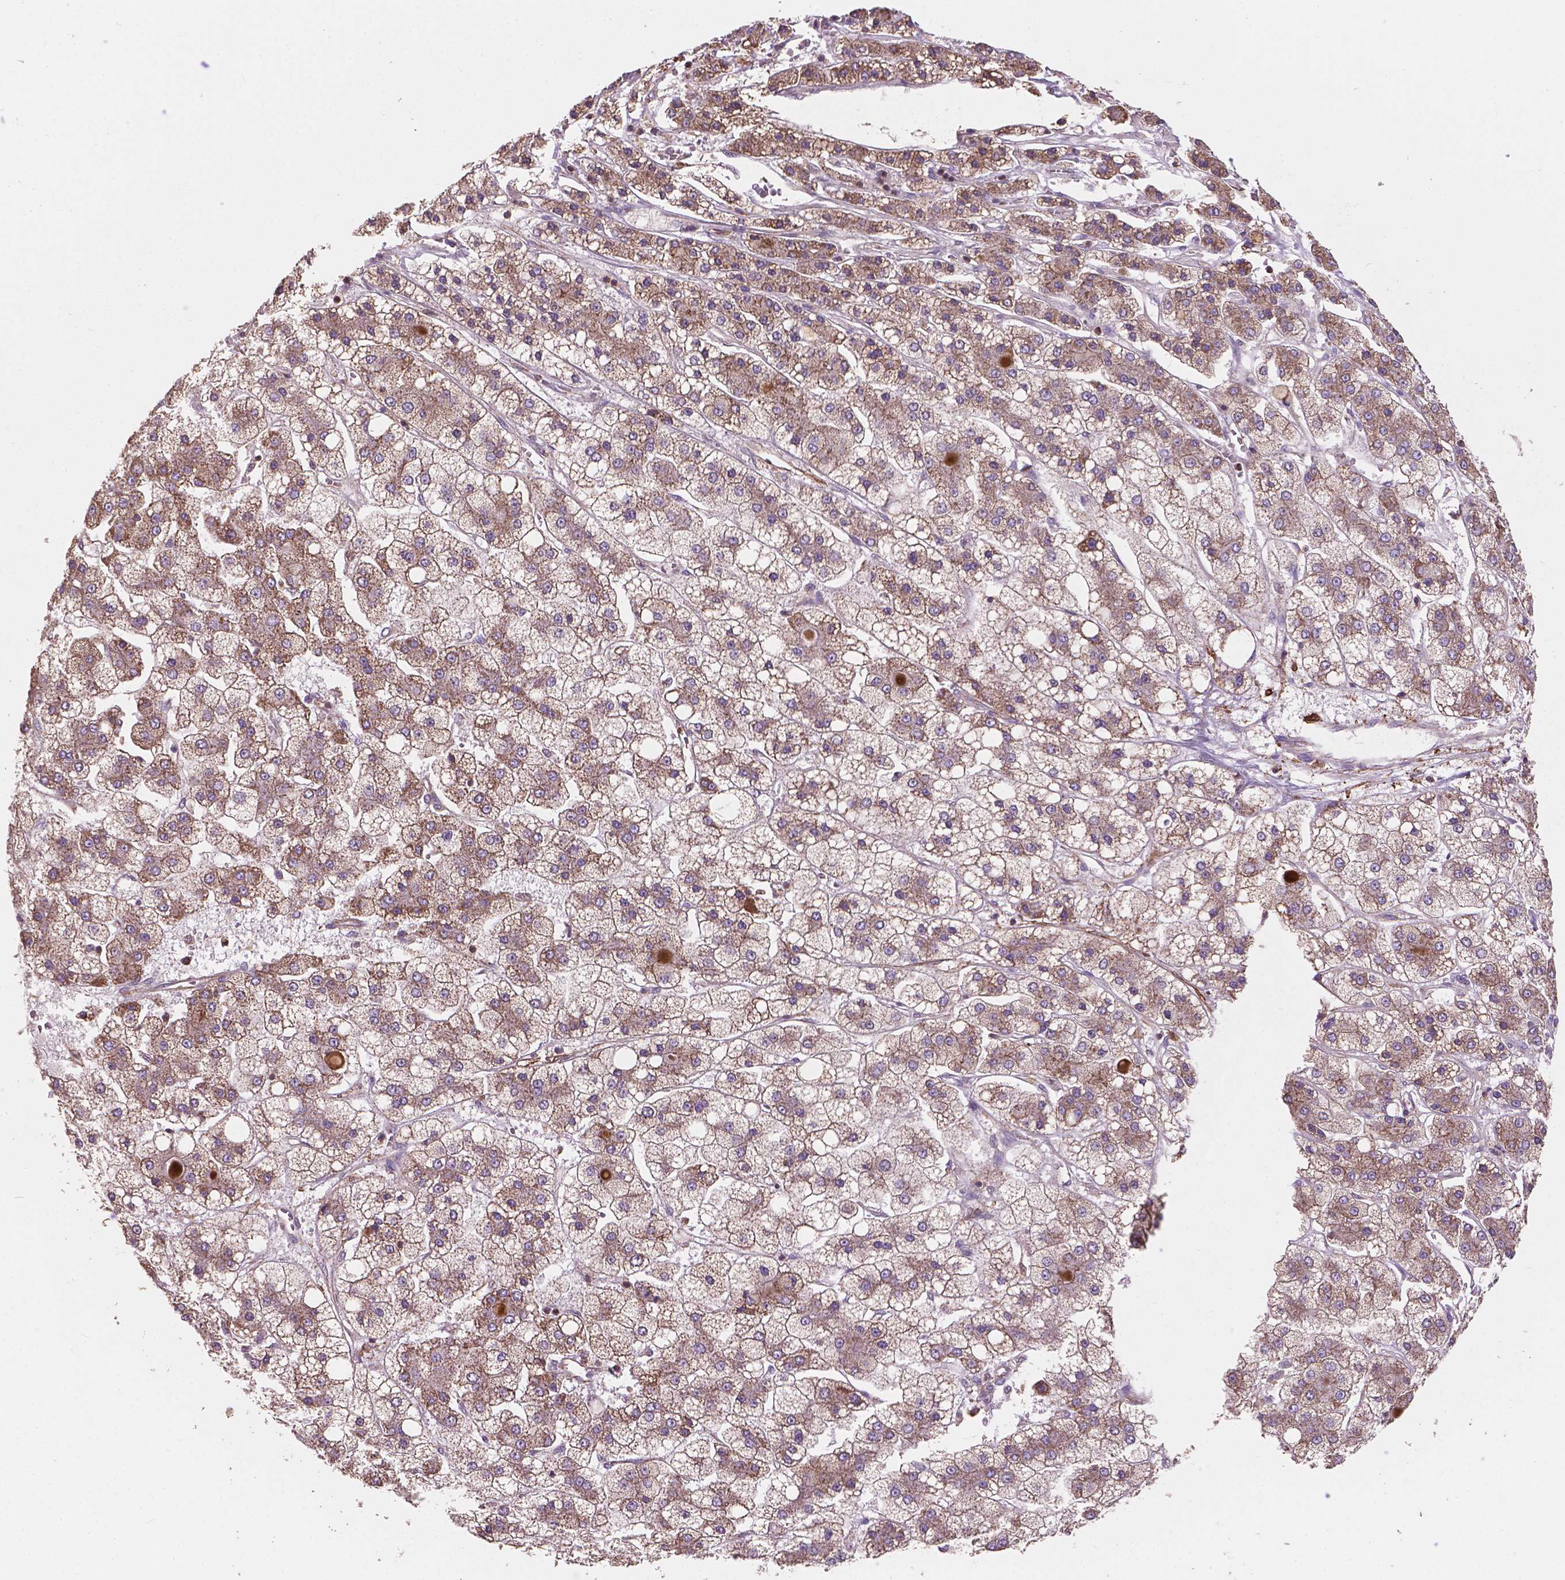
{"staining": {"intensity": "moderate", "quantity": ">75%", "location": "cytoplasmic/membranous"}, "tissue": "liver cancer", "cell_type": "Tumor cells", "image_type": "cancer", "snomed": [{"axis": "morphology", "description": "Carcinoma, Hepatocellular, NOS"}, {"axis": "topography", "description": "Liver"}], "caption": "Brown immunohistochemical staining in liver hepatocellular carcinoma exhibits moderate cytoplasmic/membranous expression in approximately >75% of tumor cells.", "gene": "TCAF1", "patient": {"sex": "male", "age": 73}}